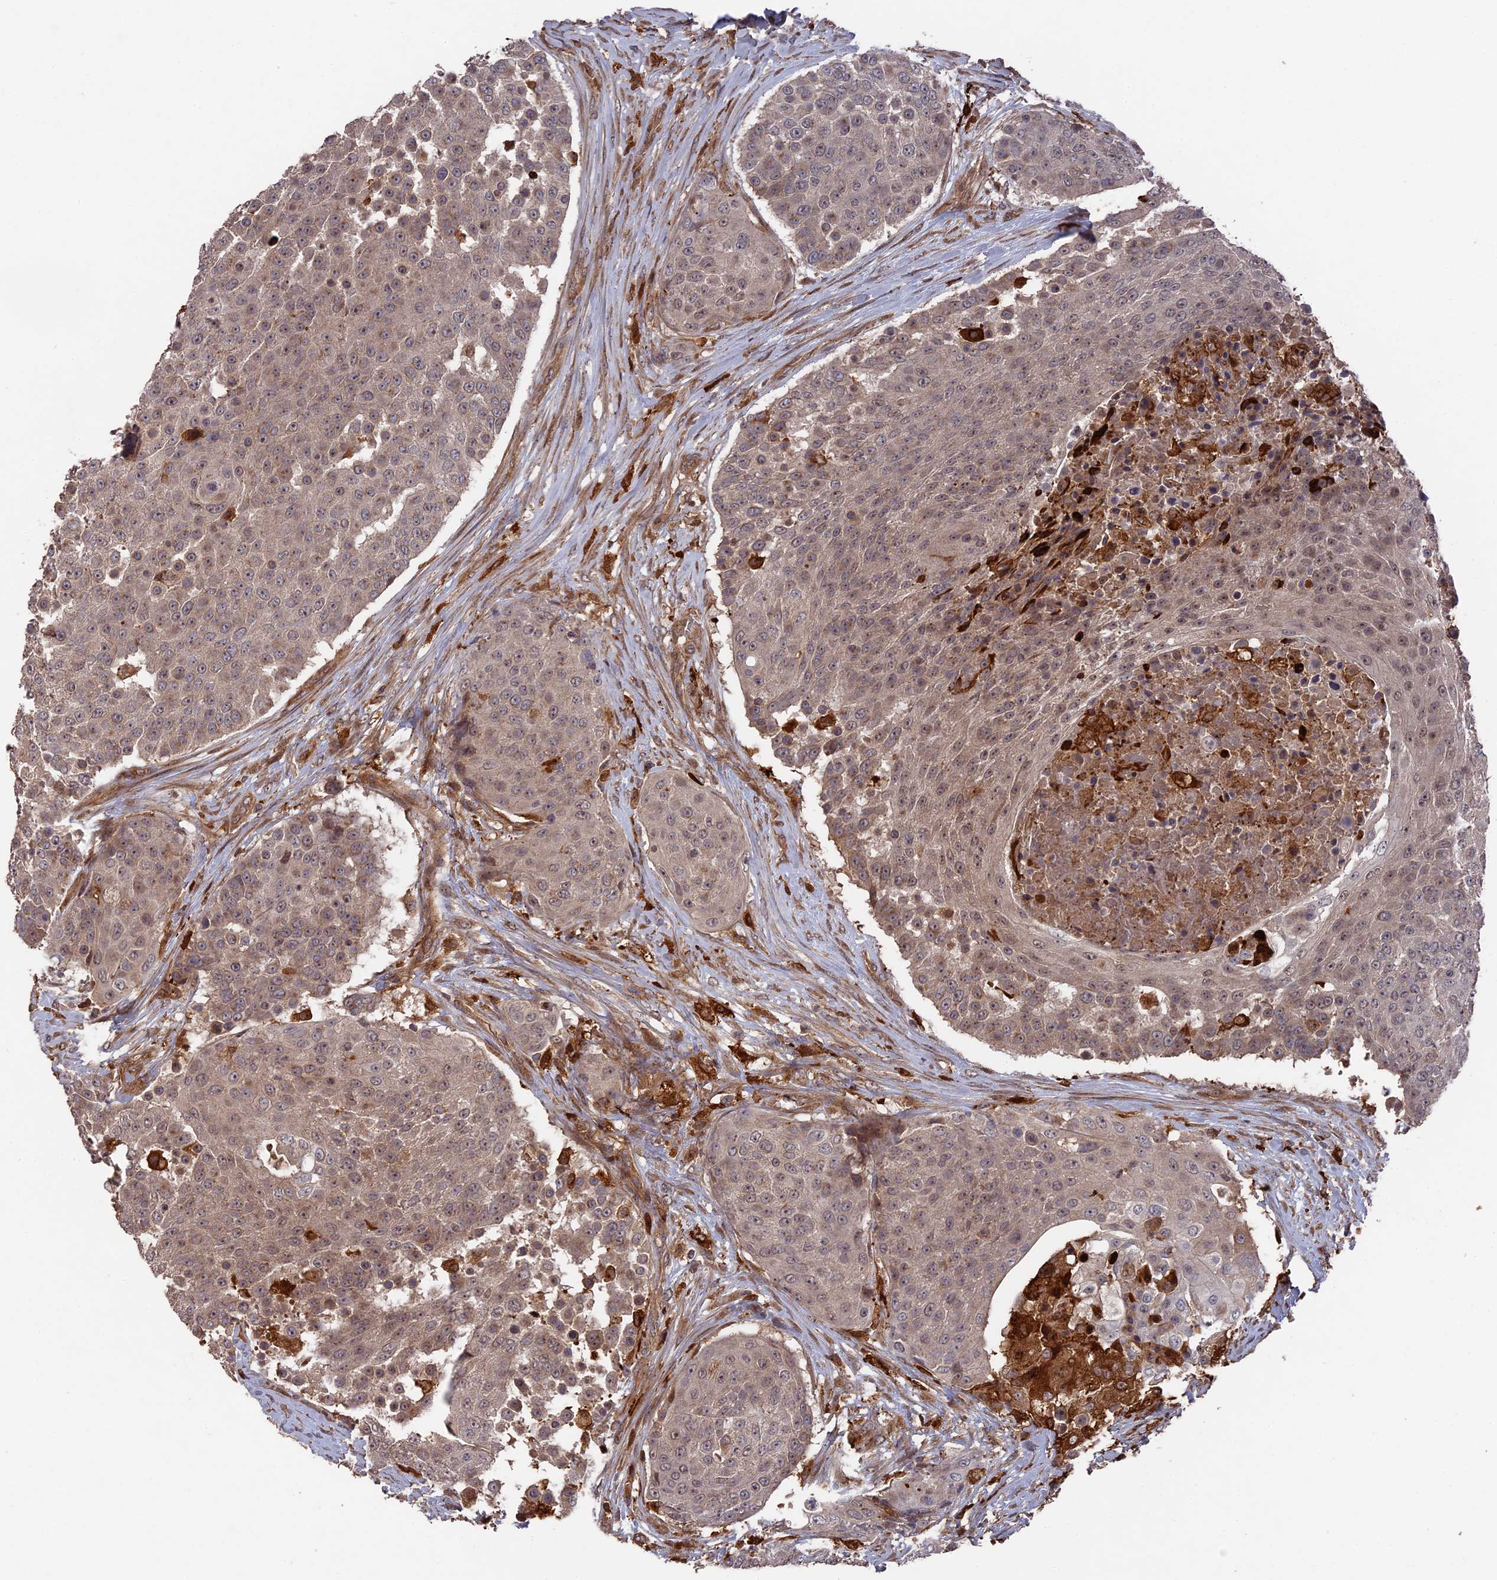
{"staining": {"intensity": "weak", "quantity": "<25%", "location": "cytoplasmic/membranous"}, "tissue": "urothelial cancer", "cell_type": "Tumor cells", "image_type": "cancer", "snomed": [{"axis": "morphology", "description": "Urothelial carcinoma, High grade"}, {"axis": "topography", "description": "Urinary bladder"}], "caption": "Immunohistochemistry (IHC) photomicrograph of neoplastic tissue: high-grade urothelial carcinoma stained with DAB demonstrates no significant protein expression in tumor cells.", "gene": "DEF8", "patient": {"sex": "female", "age": 63}}